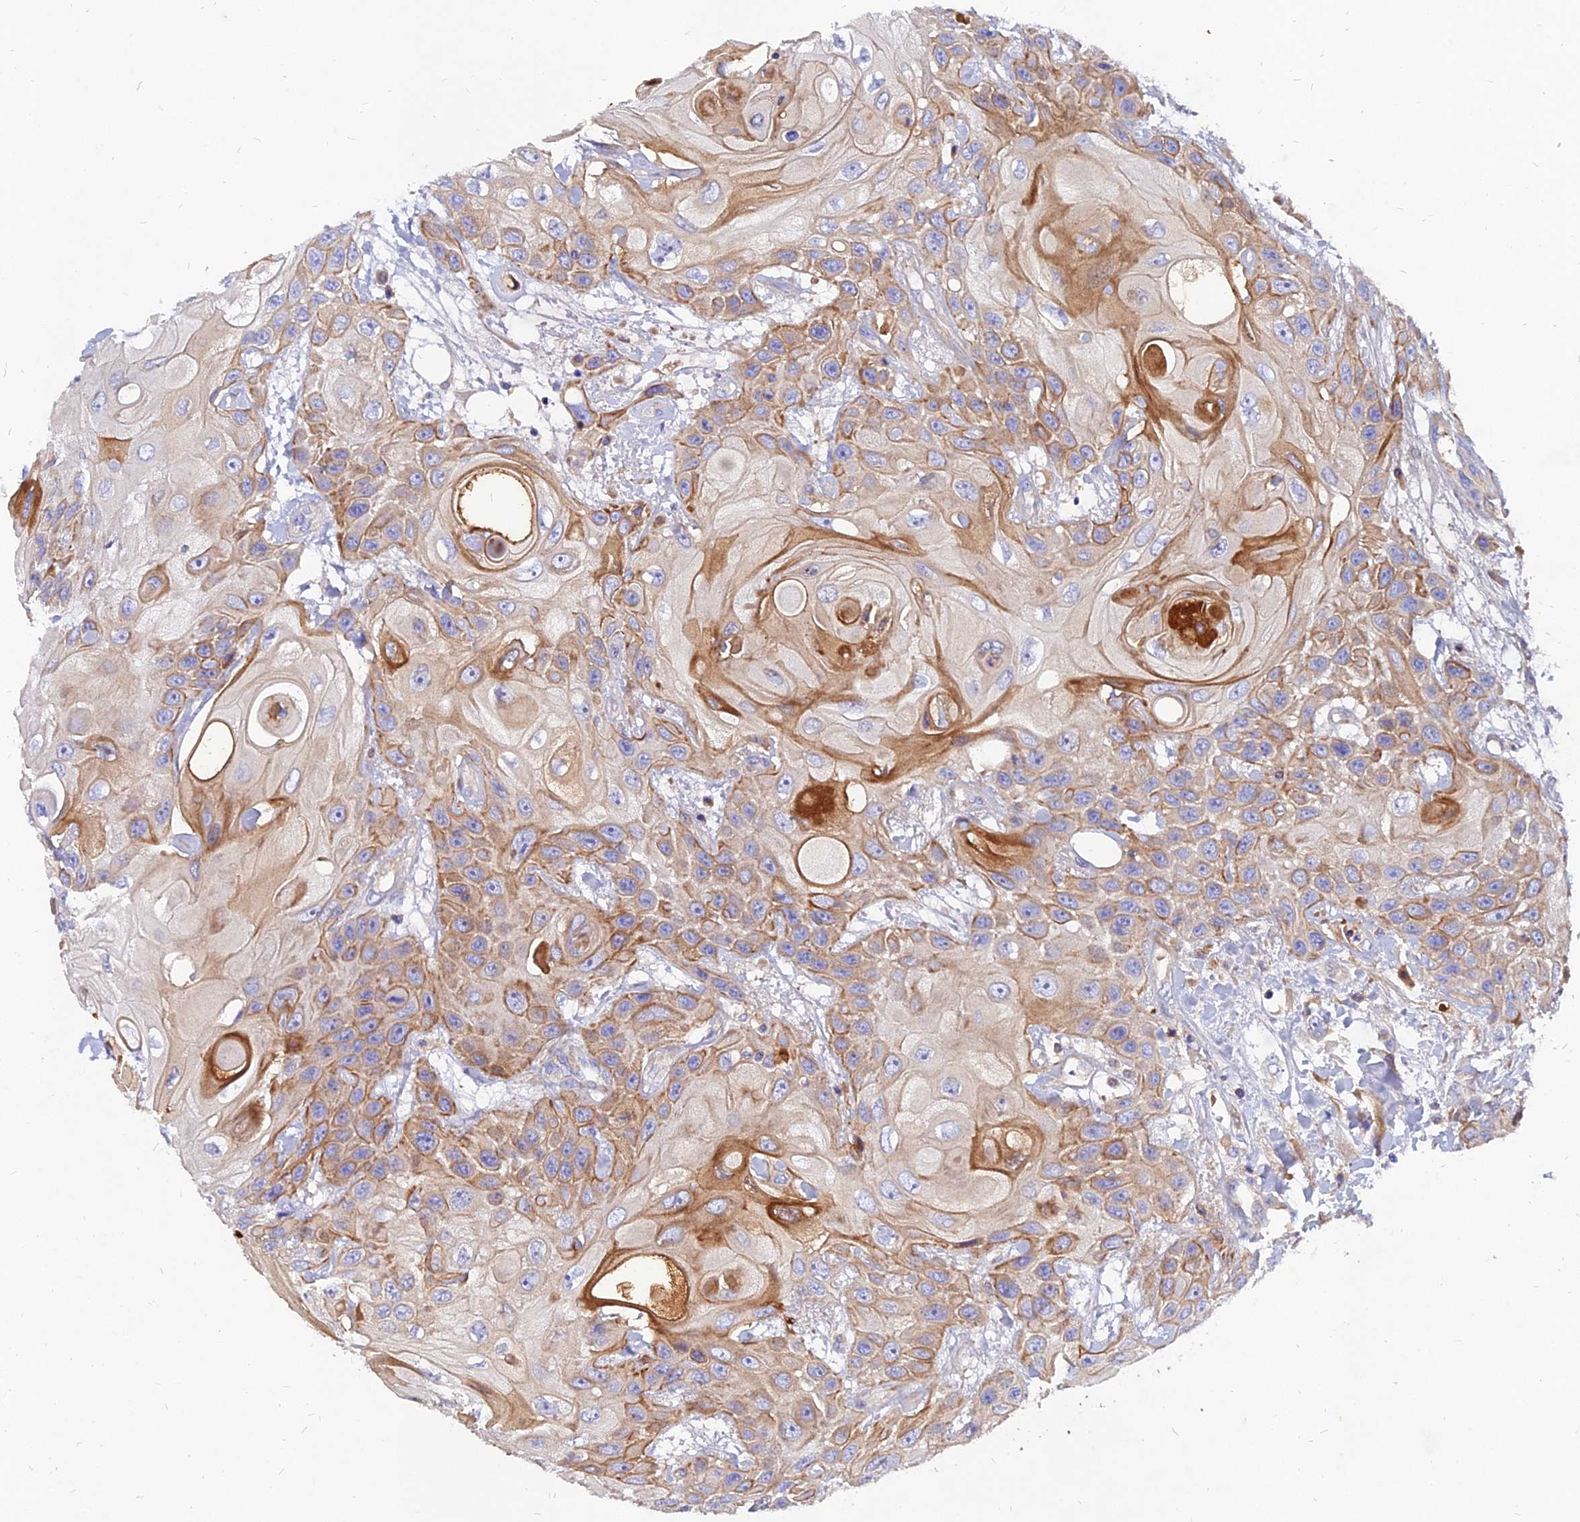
{"staining": {"intensity": "moderate", "quantity": "25%-75%", "location": "cytoplasmic/membranous"}, "tissue": "head and neck cancer", "cell_type": "Tumor cells", "image_type": "cancer", "snomed": [{"axis": "morphology", "description": "Squamous cell carcinoma, NOS"}, {"axis": "topography", "description": "Head-Neck"}], "caption": "Squamous cell carcinoma (head and neck) stained with a protein marker reveals moderate staining in tumor cells.", "gene": "MROH1", "patient": {"sex": "female", "age": 43}}